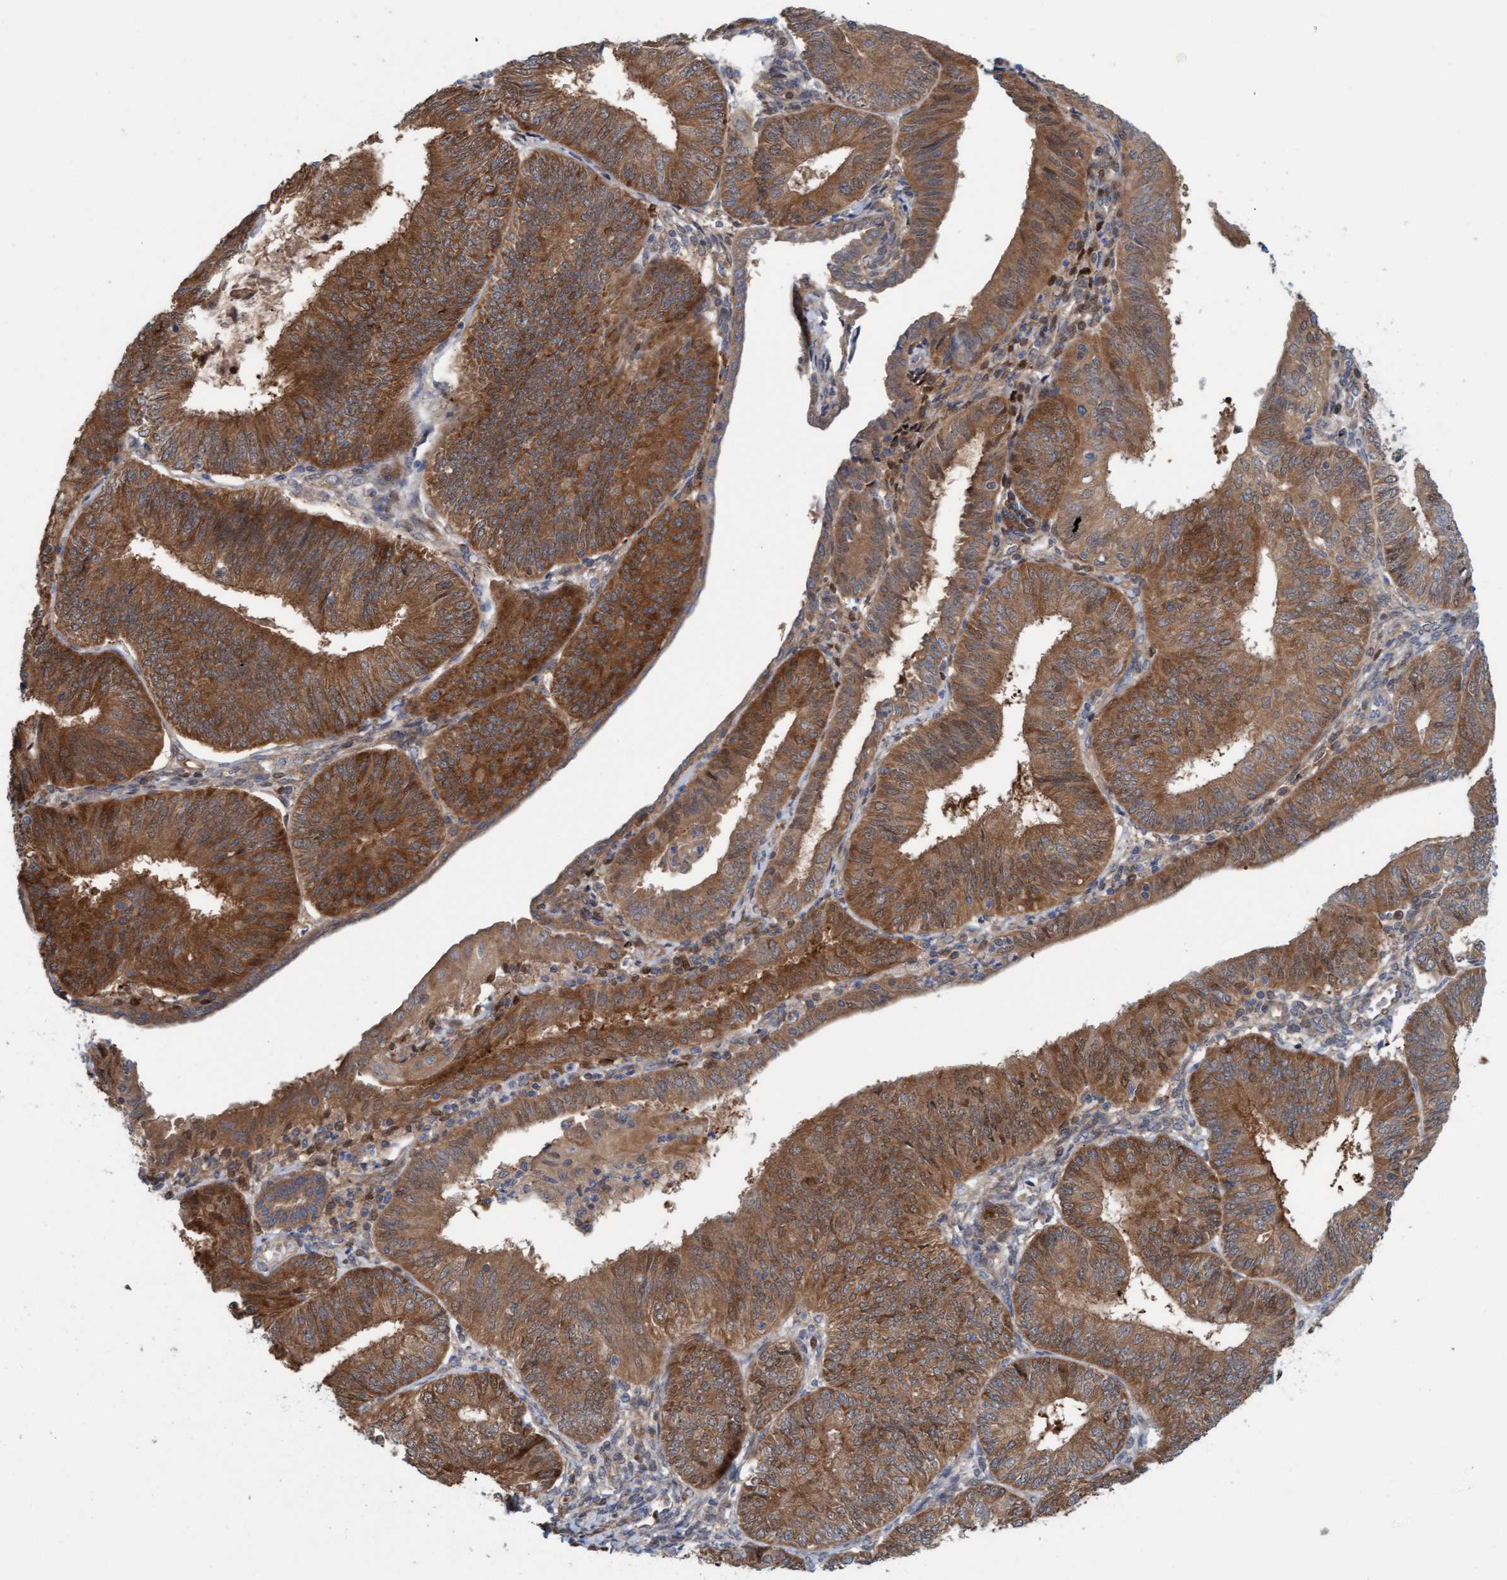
{"staining": {"intensity": "moderate", "quantity": ">75%", "location": "cytoplasmic/membranous"}, "tissue": "endometrial cancer", "cell_type": "Tumor cells", "image_type": "cancer", "snomed": [{"axis": "morphology", "description": "Adenocarcinoma, NOS"}, {"axis": "topography", "description": "Endometrium"}], "caption": "Immunohistochemical staining of human endometrial cancer (adenocarcinoma) demonstrates medium levels of moderate cytoplasmic/membranous expression in approximately >75% of tumor cells.", "gene": "KLHL25", "patient": {"sex": "female", "age": 58}}